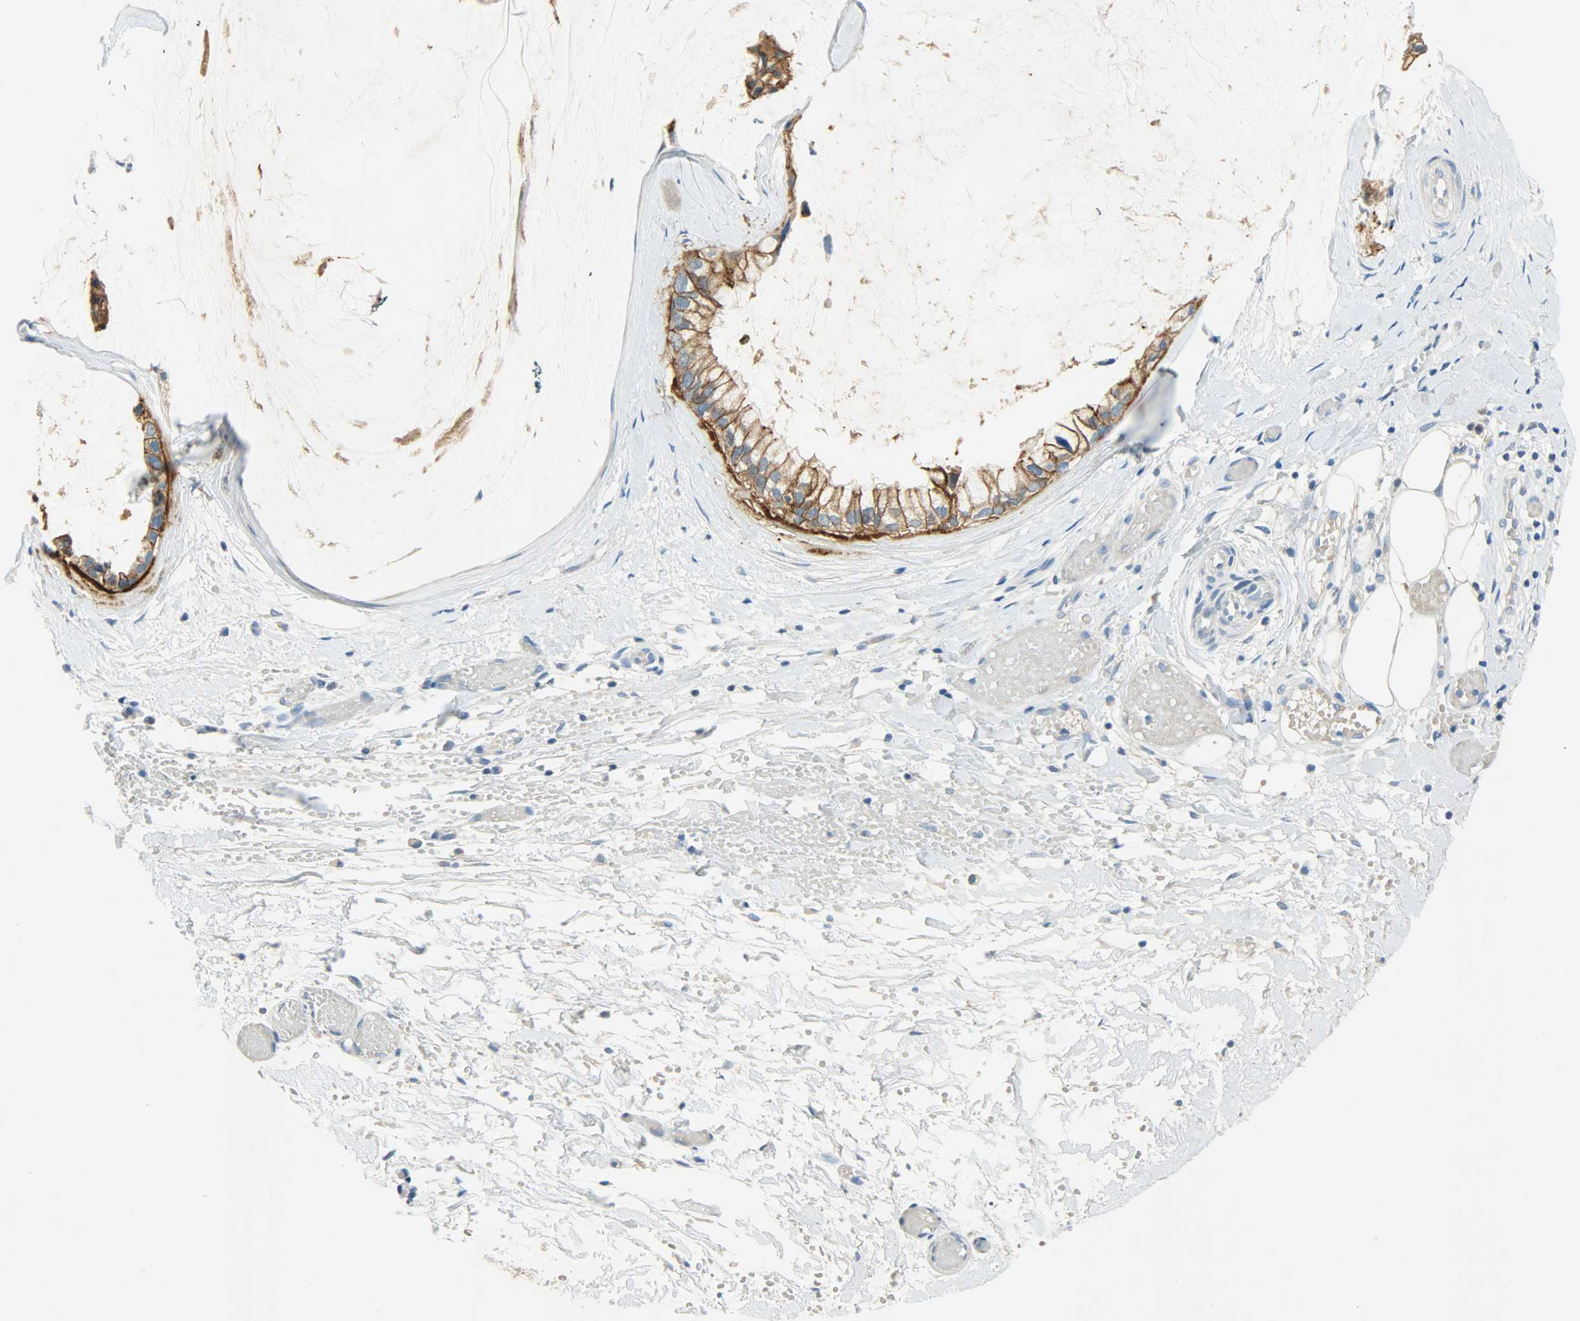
{"staining": {"intensity": "strong", "quantity": ">75%", "location": "cytoplasmic/membranous"}, "tissue": "ovarian cancer", "cell_type": "Tumor cells", "image_type": "cancer", "snomed": [{"axis": "morphology", "description": "Cystadenocarcinoma, mucinous, NOS"}, {"axis": "topography", "description": "Ovary"}], "caption": "IHC staining of ovarian cancer, which reveals high levels of strong cytoplasmic/membranous staining in approximately >75% of tumor cells indicating strong cytoplasmic/membranous protein expression. The staining was performed using DAB (3,3'-diaminobenzidine) (brown) for protein detection and nuclei were counterstained in hematoxylin (blue).", "gene": "DSG2", "patient": {"sex": "female", "age": 39}}